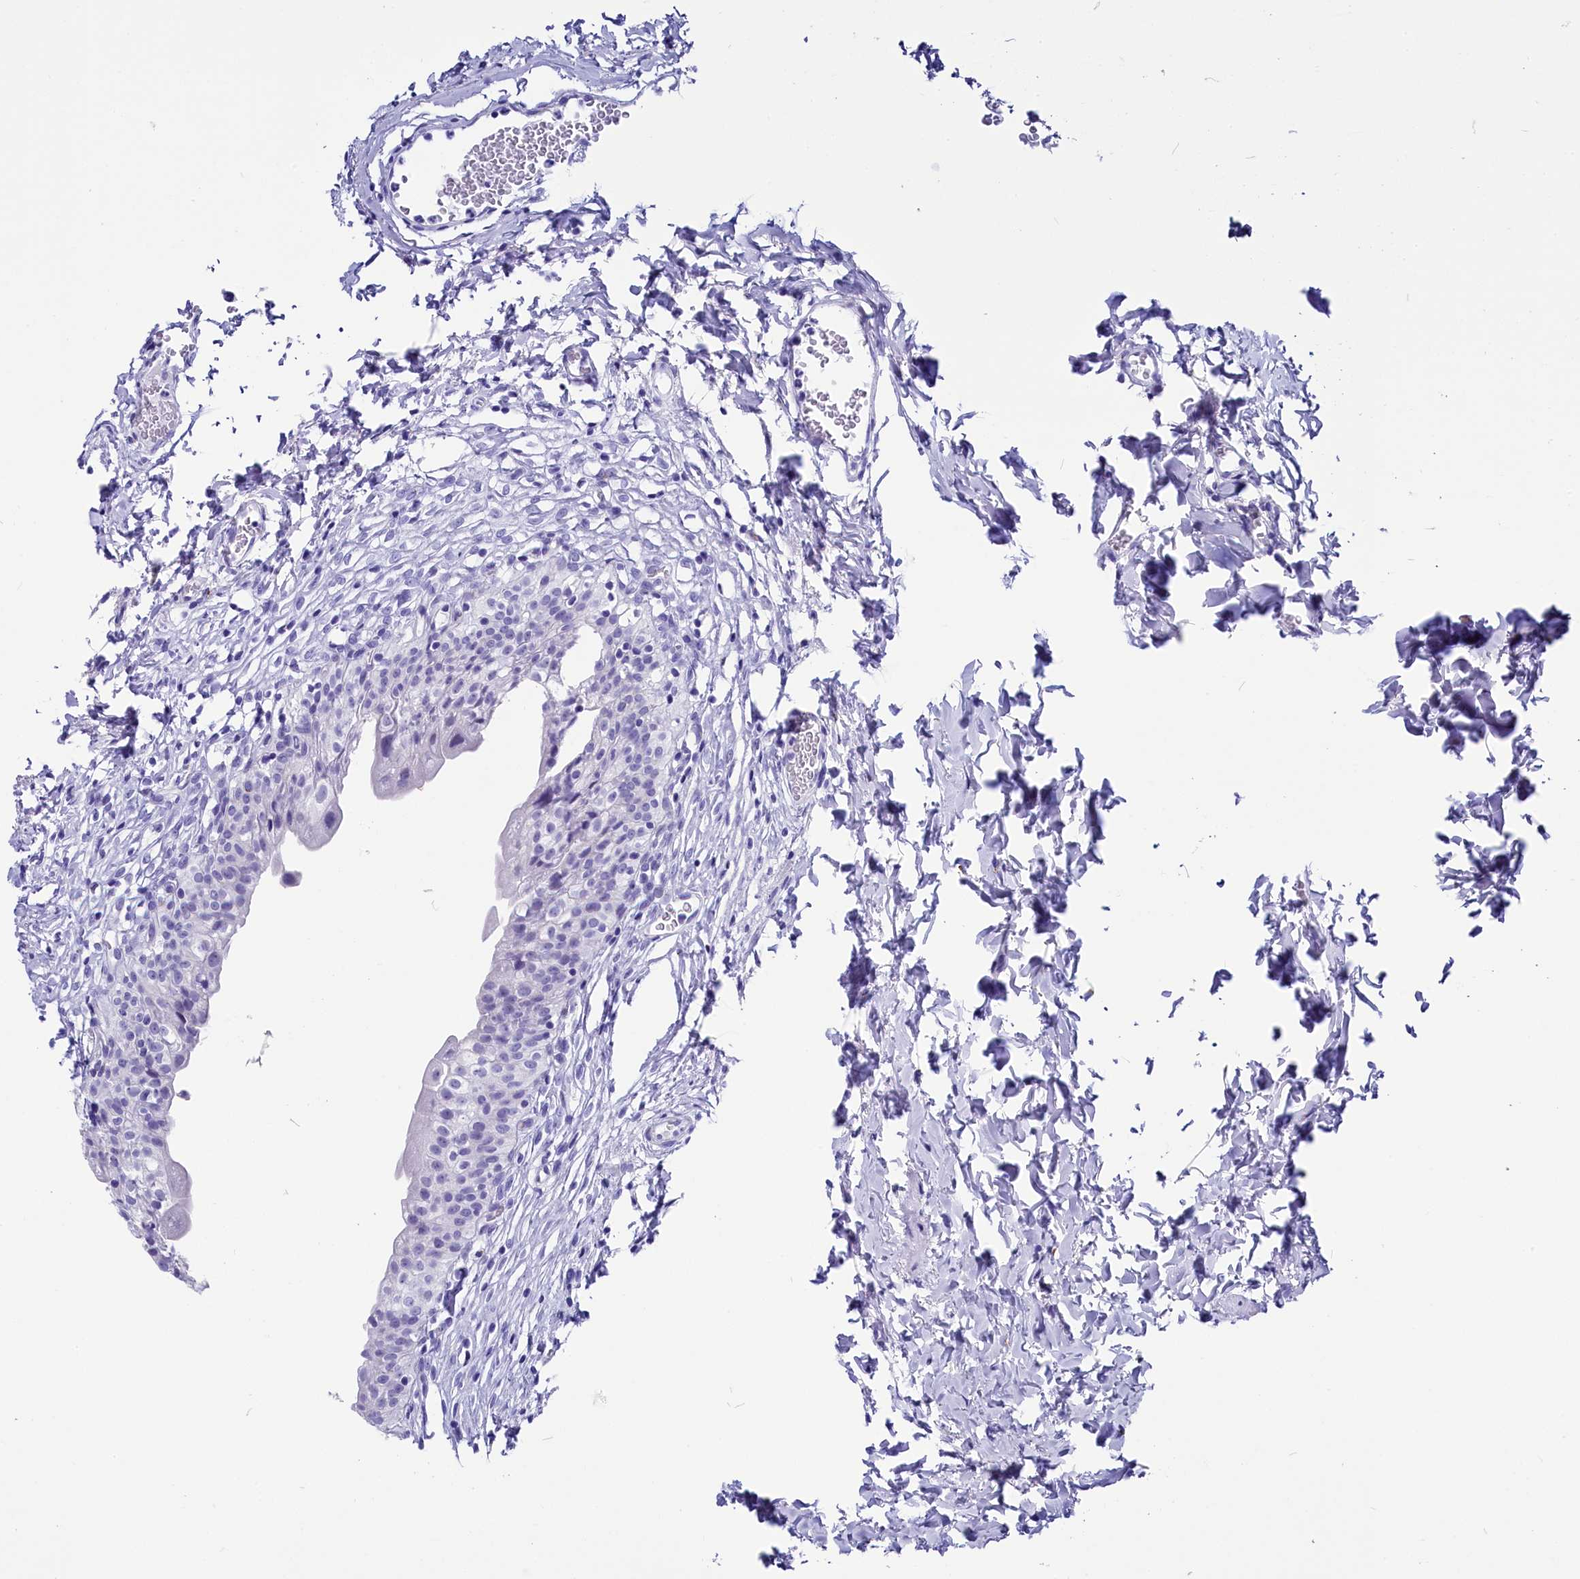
{"staining": {"intensity": "negative", "quantity": "none", "location": "none"}, "tissue": "urinary bladder", "cell_type": "Urothelial cells", "image_type": "normal", "snomed": [{"axis": "morphology", "description": "Normal tissue, NOS"}, {"axis": "topography", "description": "Urinary bladder"}], "caption": "Photomicrograph shows no significant protein positivity in urothelial cells of benign urinary bladder. Brightfield microscopy of IHC stained with DAB (brown) and hematoxylin (blue), captured at high magnification.", "gene": "AP3B2", "patient": {"sex": "male", "age": 55}}